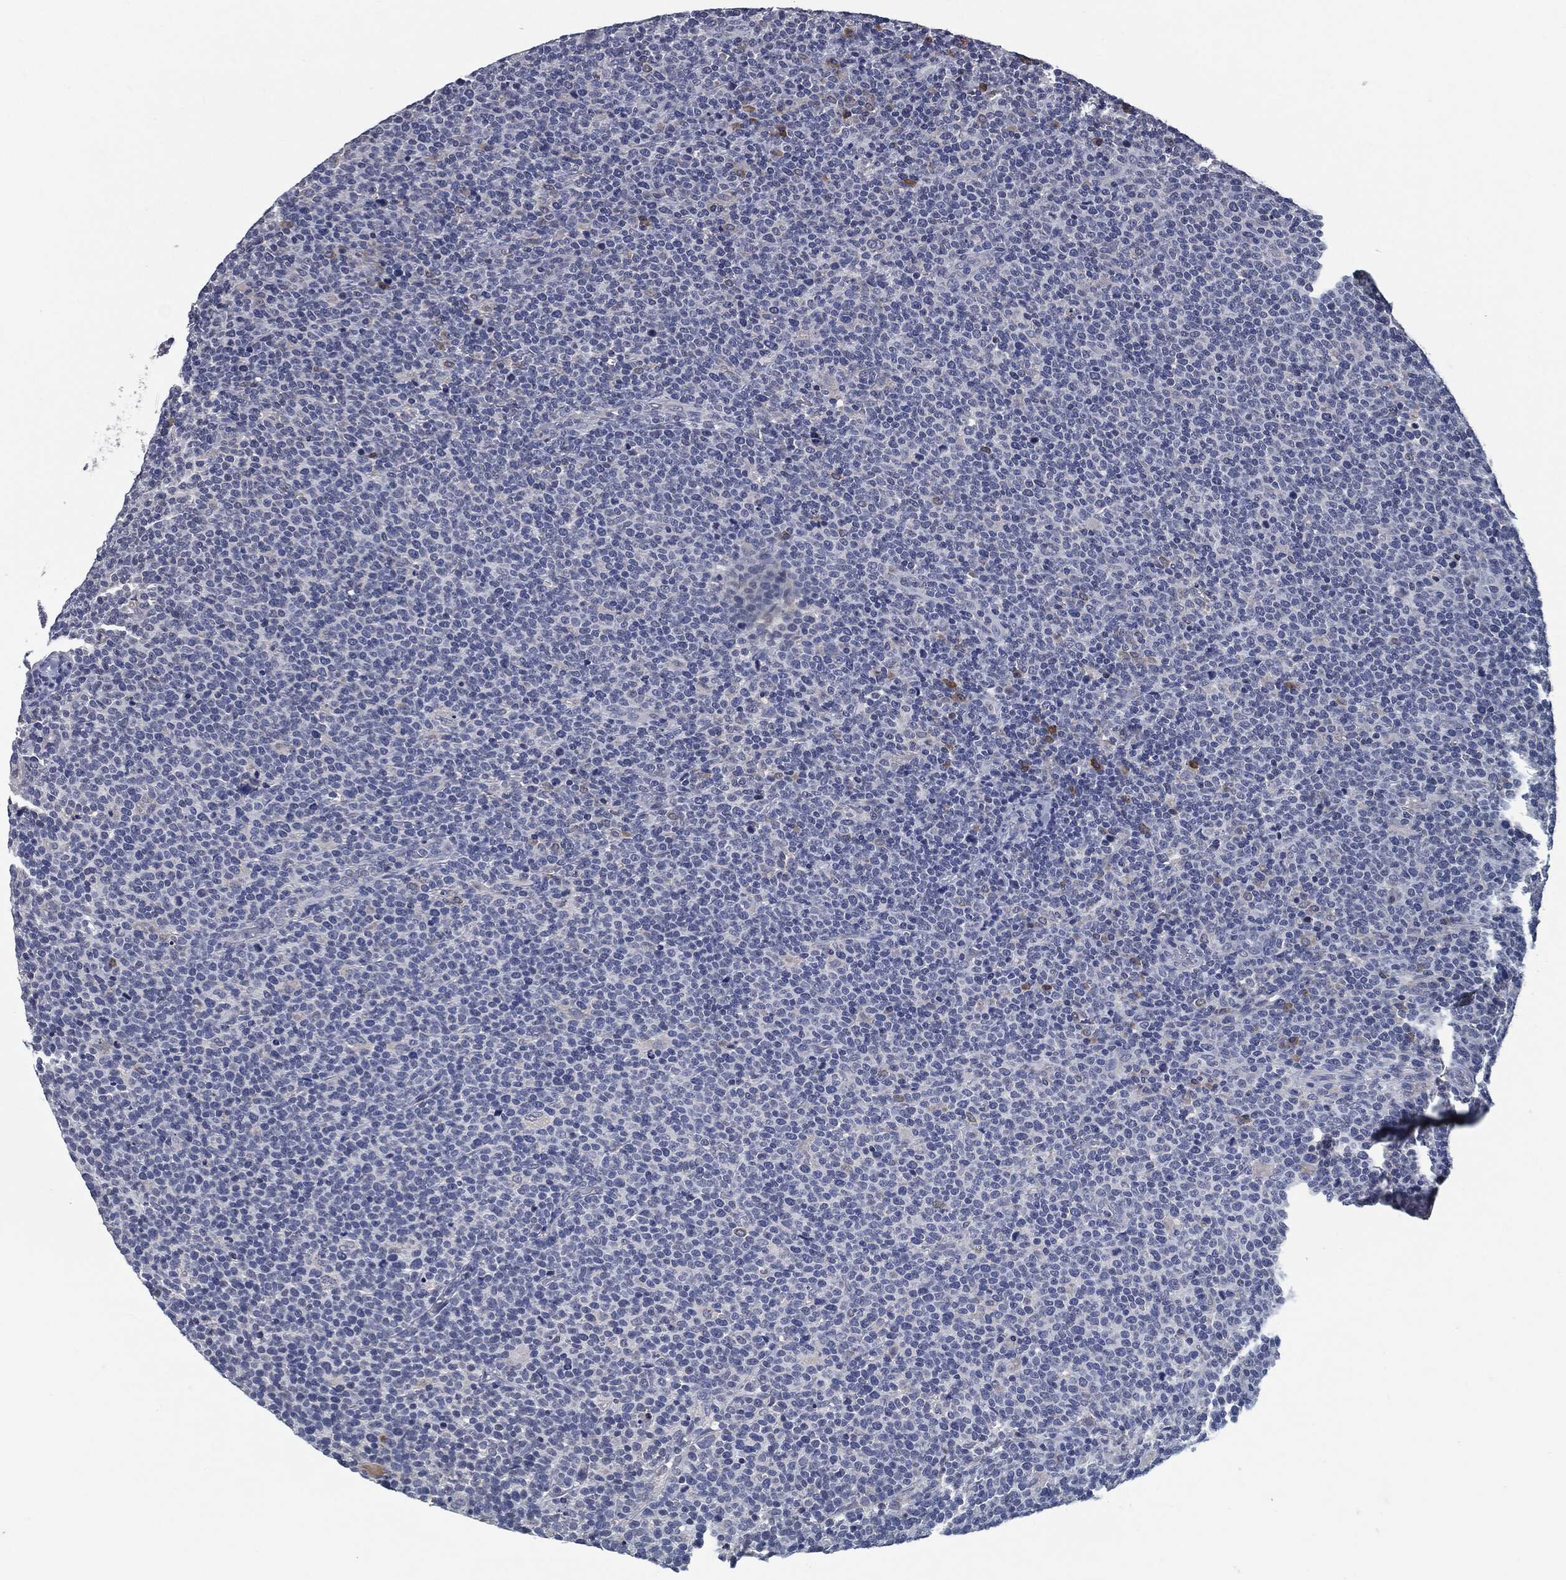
{"staining": {"intensity": "moderate", "quantity": "<25%", "location": "cytoplasmic/membranous"}, "tissue": "lymphoma", "cell_type": "Tumor cells", "image_type": "cancer", "snomed": [{"axis": "morphology", "description": "Malignant lymphoma, non-Hodgkin's type, High grade"}, {"axis": "topography", "description": "Lymph node"}], "caption": "Immunohistochemical staining of lymphoma shows moderate cytoplasmic/membranous protein staining in about <25% of tumor cells.", "gene": "IL2RG", "patient": {"sex": "male", "age": 61}}